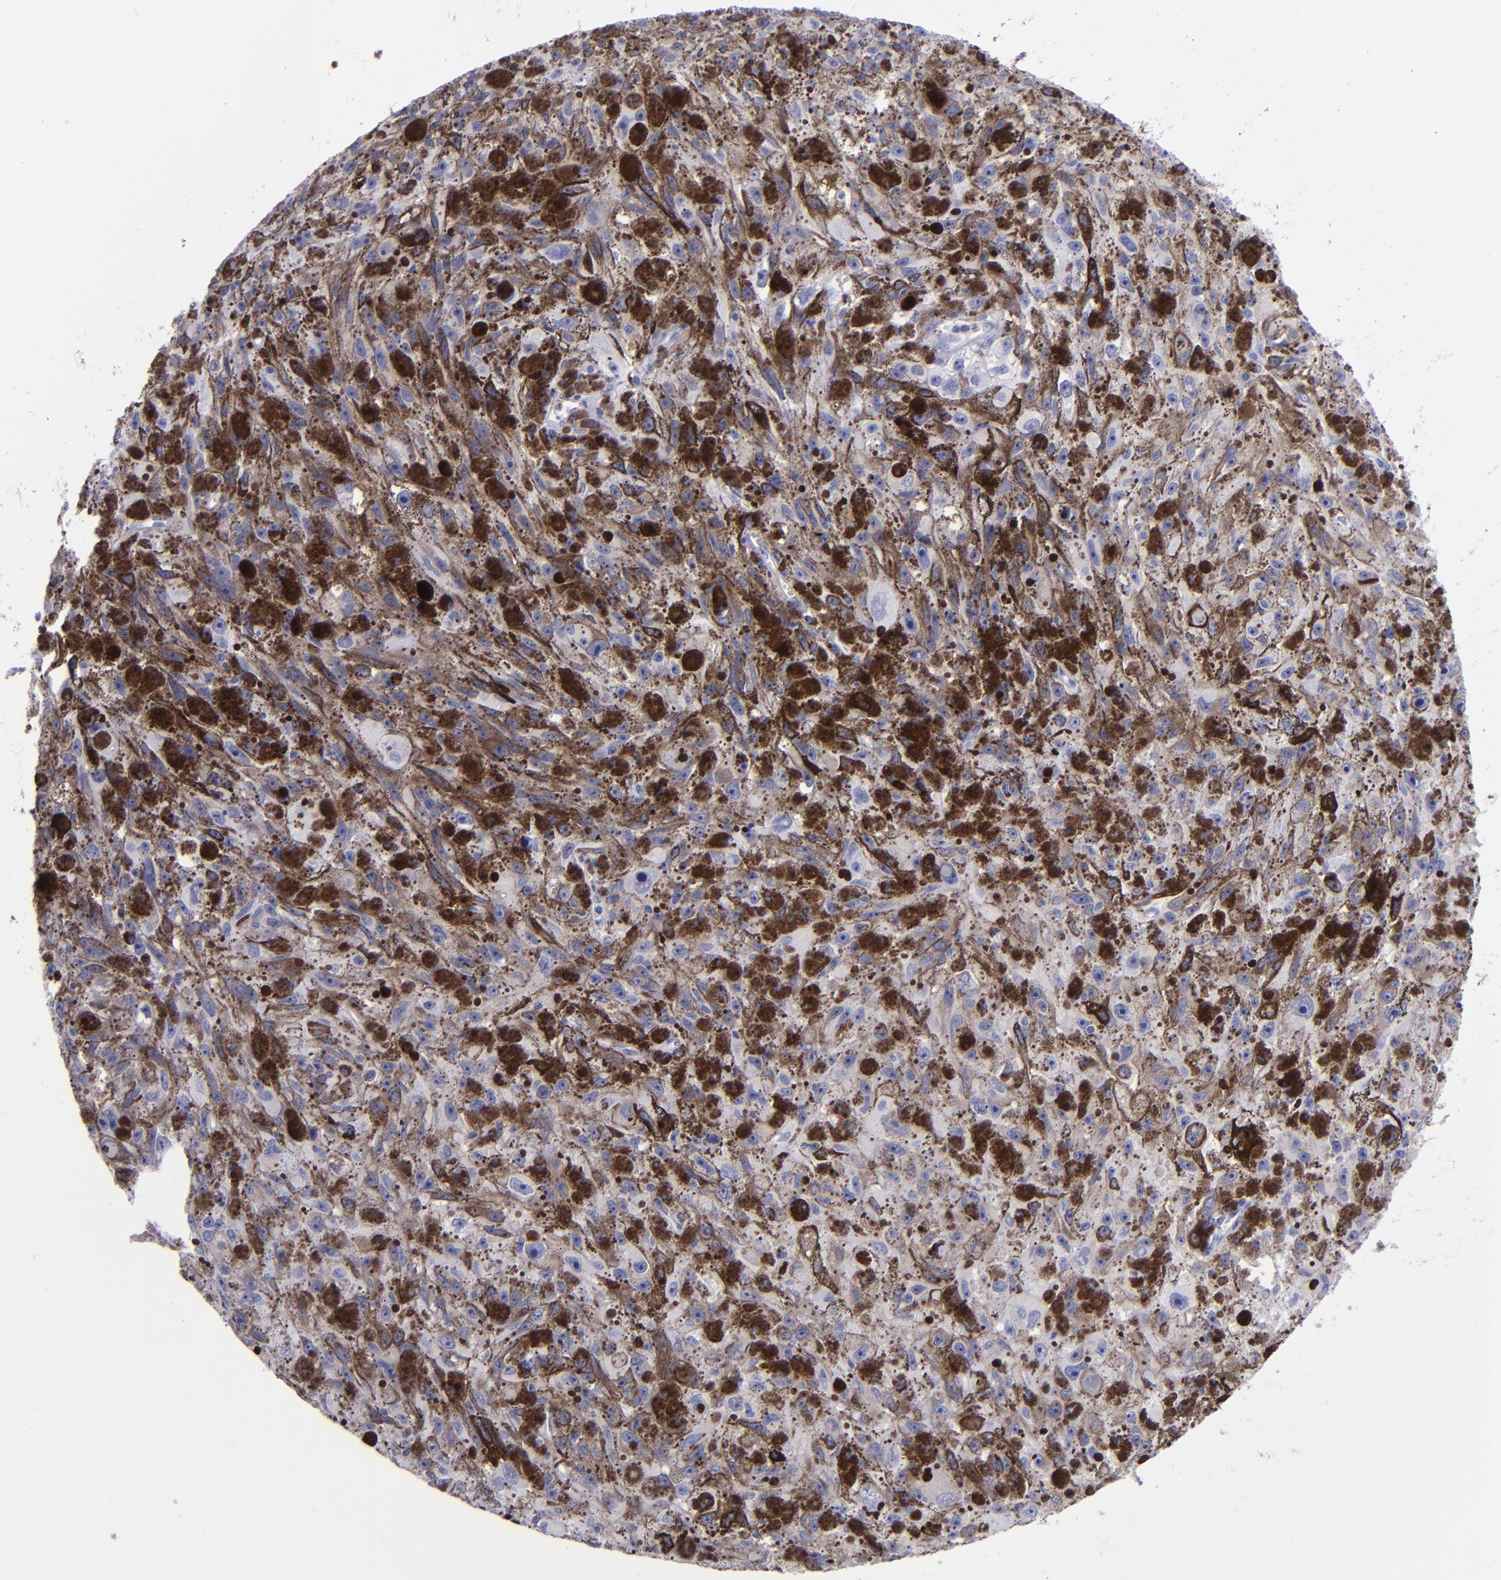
{"staining": {"intensity": "negative", "quantity": "none", "location": "none"}, "tissue": "melanoma", "cell_type": "Tumor cells", "image_type": "cancer", "snomed": [{"axis": "morphology", "description": "Malignant melanoma, NOS"}, {"axis": "topography", "description": "Skin"}], "caption": "A high-resolution micrograph shows immunohistochemistry staining of malignant melanoma, which exhibits no significant staining in tumor cells. The staining is performed using DAB (3,3'-diaminobenzidine) brown chromogen with nuclei counter-stained in using hematoxylin.", "gene": "CD37", "patient": {"sex": "female", "age": 104}}